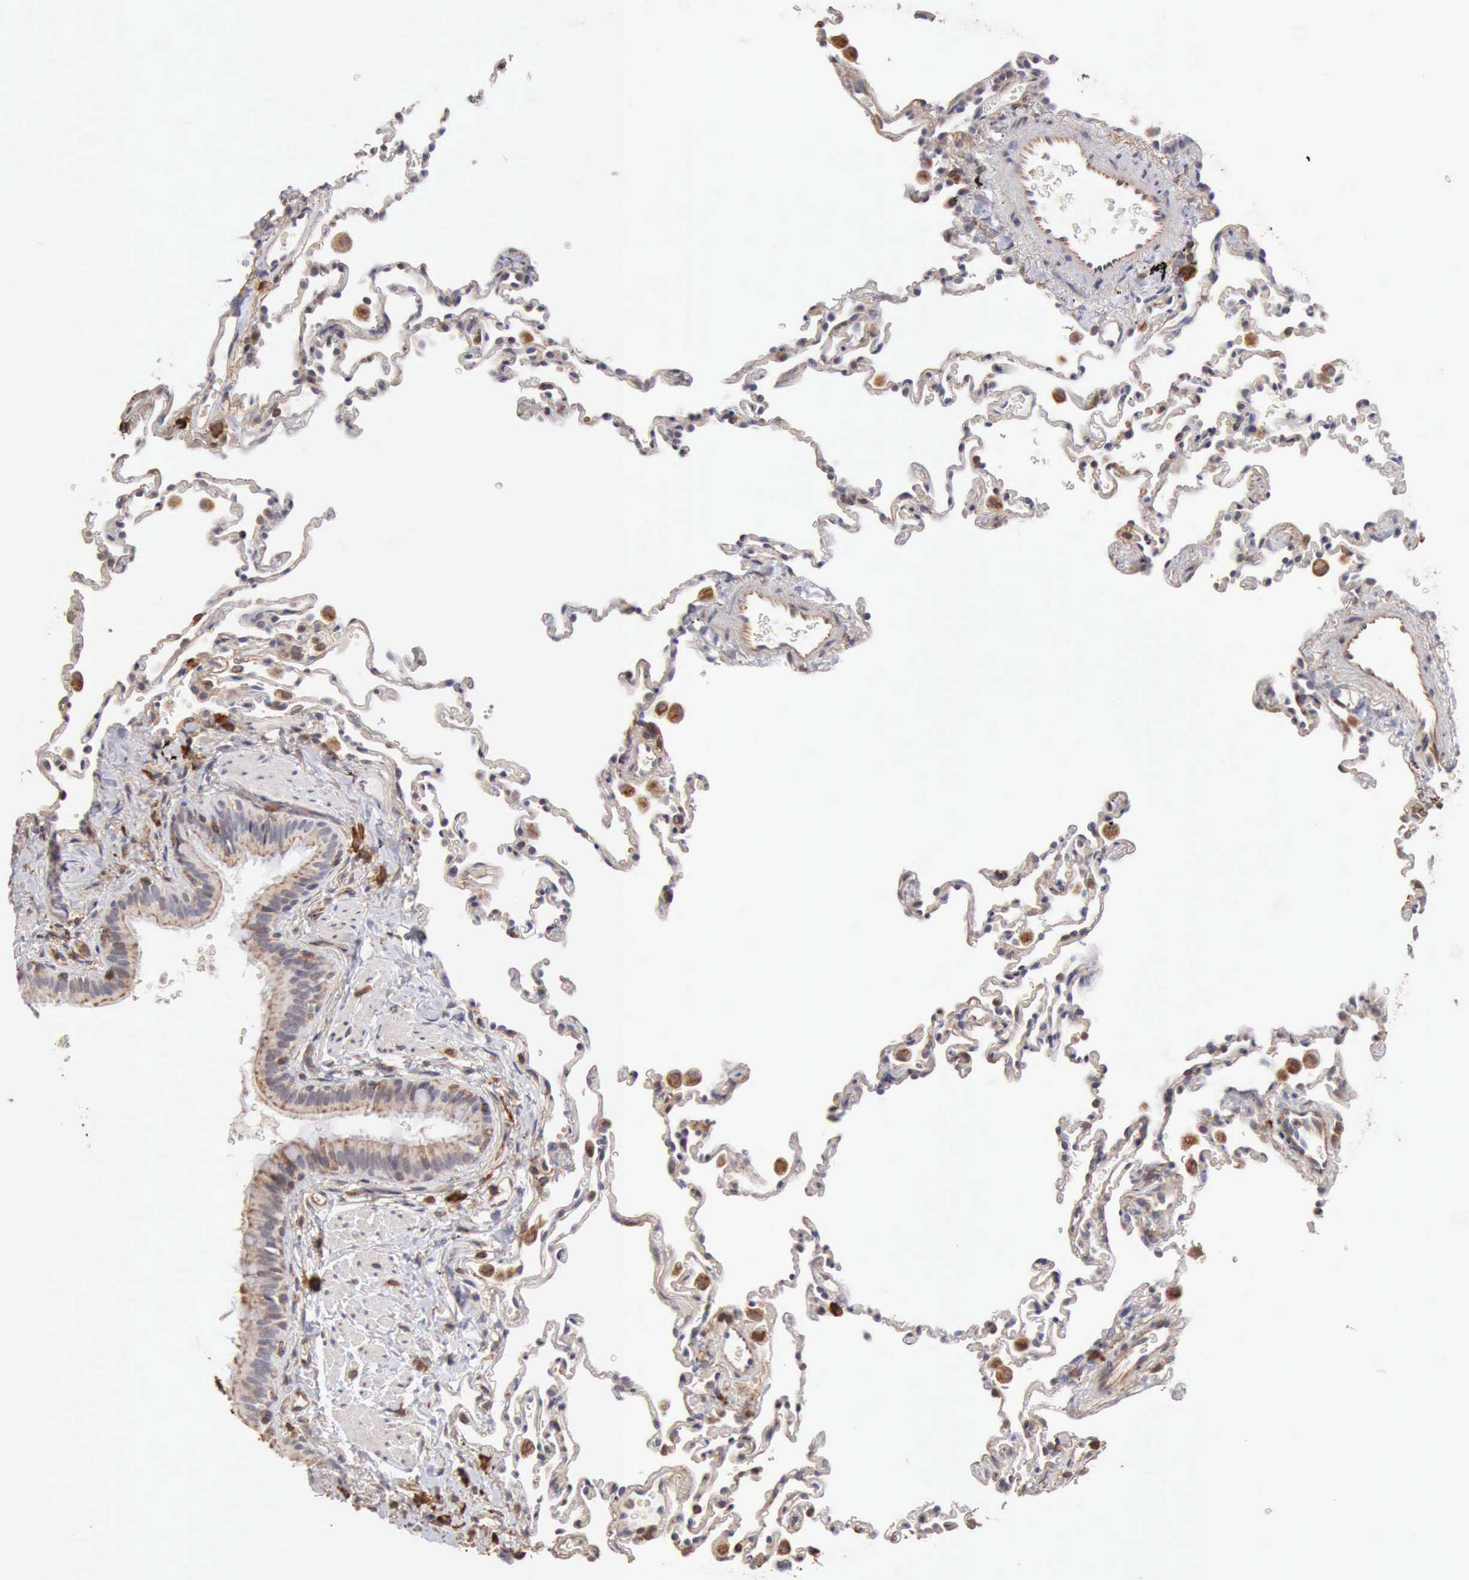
{"staining": {"intensity": "negative", "quantity": "none", "location": "none"}, "tissue": "lung", "cell_type": "Alveolar cells", "image_type": "normal", "snomed": [{"axis": "morphology", "description": "Normal tissue, NOS"}, {"axis": "topography", "description": "Lung"}], "caption": "This image is of unremarkable lung stained with immunohistochemistry to label a protein in brown with the nuclei are counter-stained blue. There is no positivity in alveolar cells. The staining is performed using DAB brown chromogen with nuclei counter-stained in using hematoxylin.", "gene": "GPR101", "patient": {"sex": "male", "age": 59}}